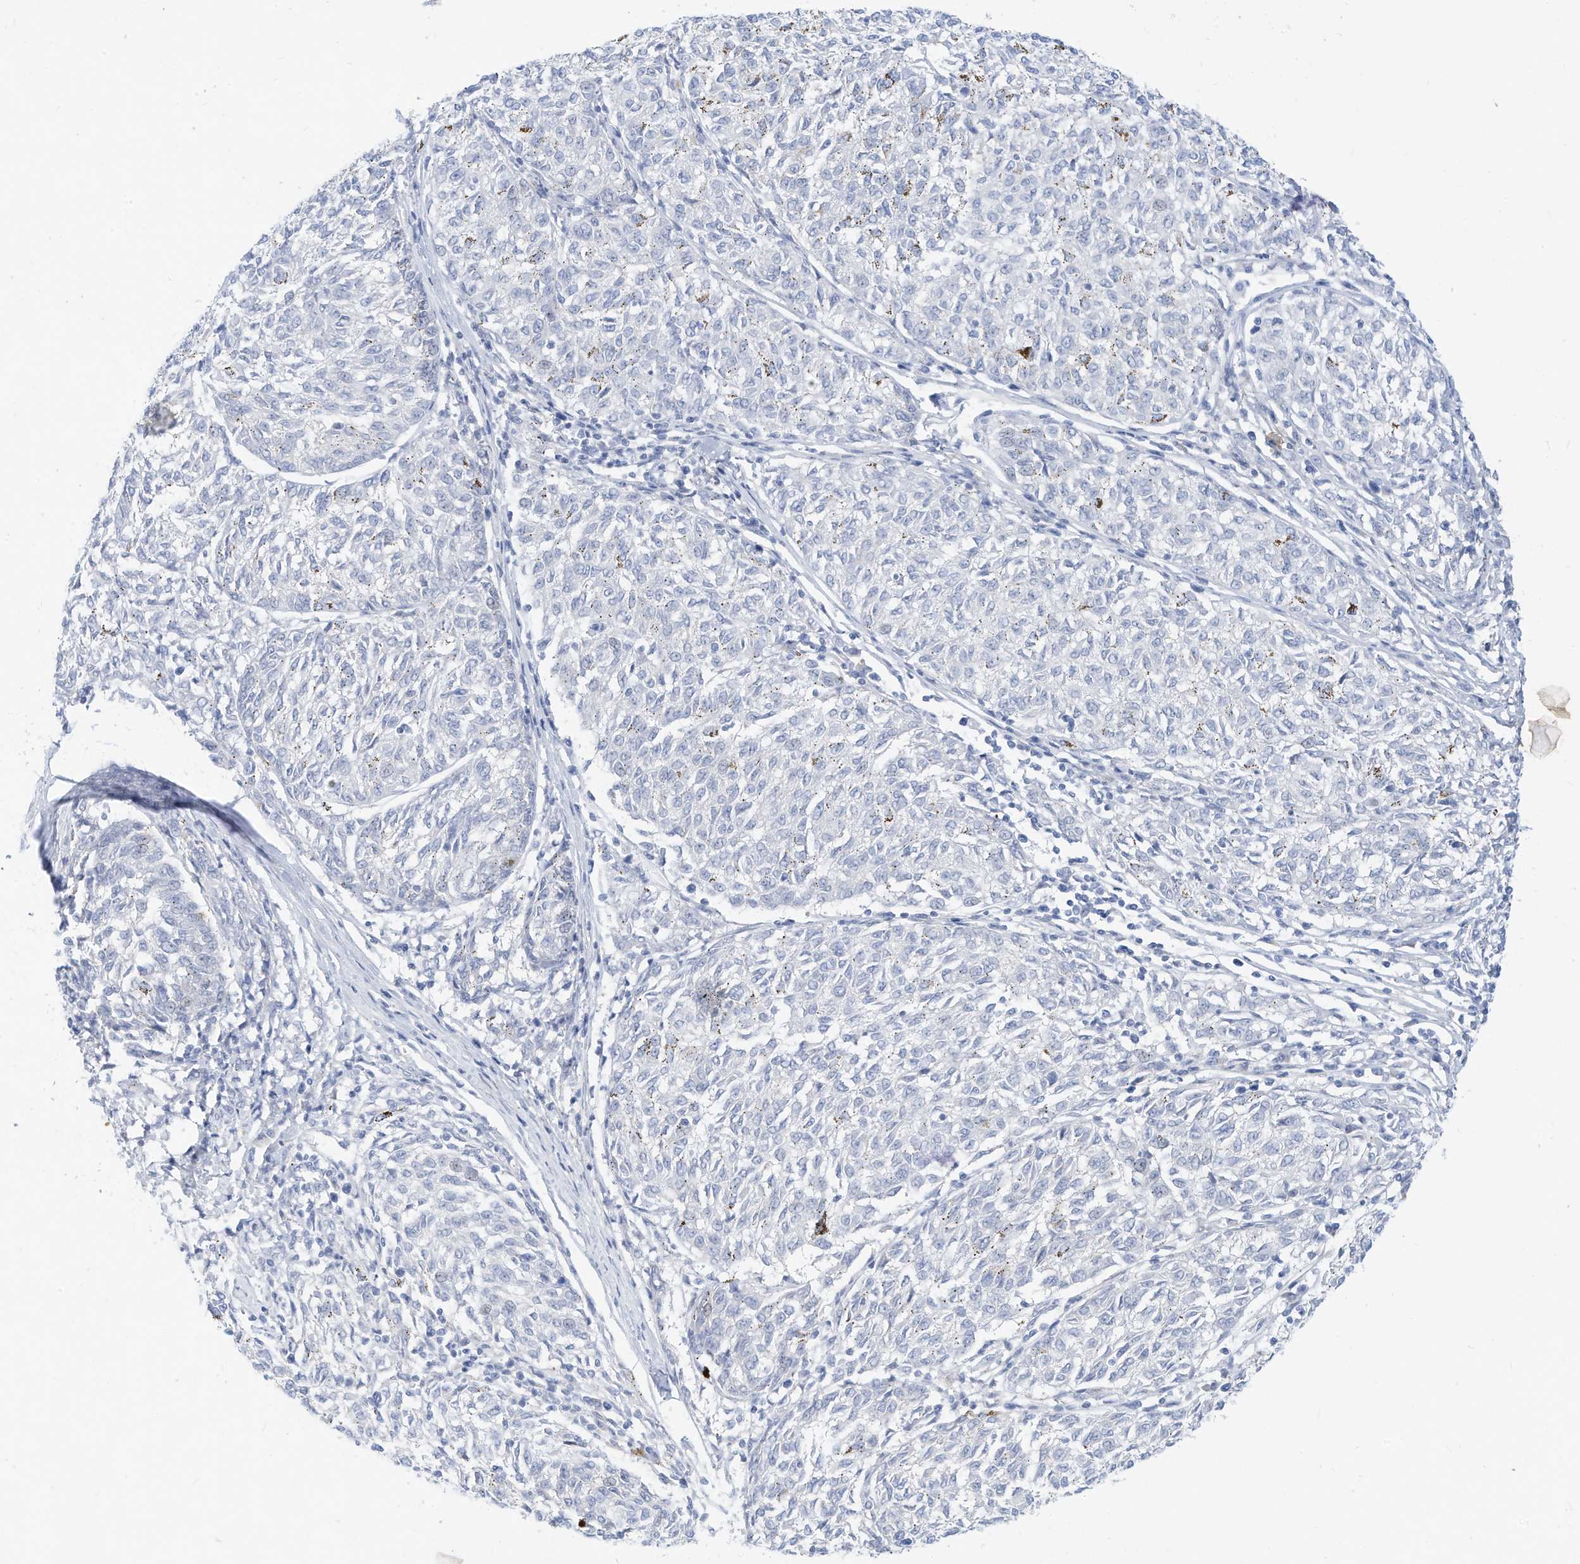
{"staining": {"intensity": "negative", "quantity": "none", "location": "none"}, "tissue": "melanoma", "cell_type": "Tumor cells", "image_type": "cancer", "snomed": [{"axis": "morphology", "description": "Malignant melanoma, NOS"}, {"axis": "topography", "description": "Skin"}], "caption": "A high-resolution photomicrograph shows IHC staining of melanoma, which displays no significant expression in tumor cells.", "gene": "SPOCD1", "patient": {"sex": "female", "age": 72}}